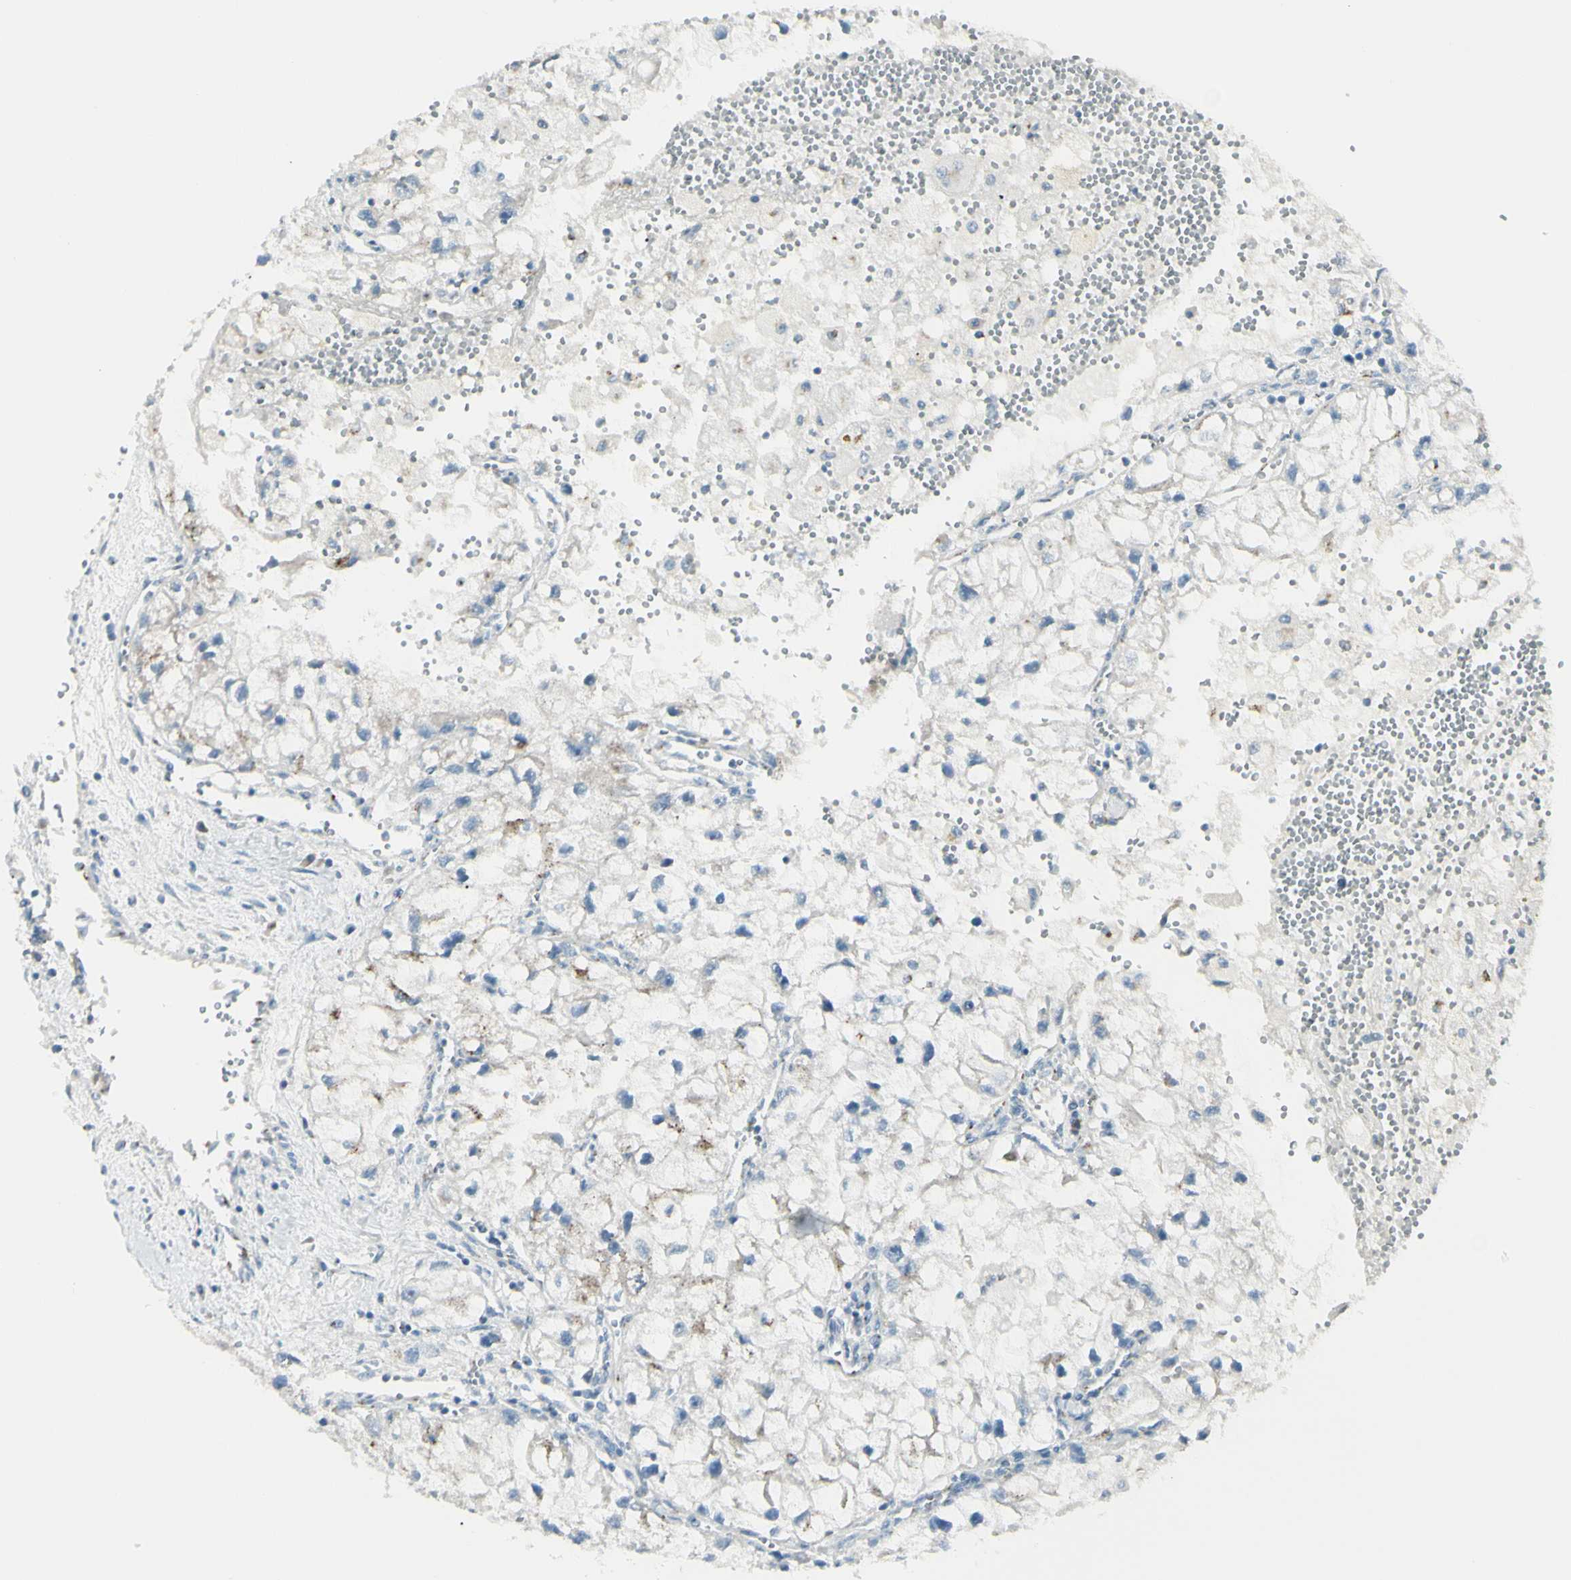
{"staining": {"intensity": "weak", "quantity": "<25%", "location": "cytoplasmic/membranous"}, "tissue": "renal cancer", "cell_type": "Tumor cells", "image_type": "cancer", "snomed": [{"axis": "morphology", "description": "Adenocarcinoma, NOS"}, {"axis": "topography", "description": "Kidney"}], "caption": "Protein analysis of renal cancer exhibits no significant expression in tumor cells. Nuclei are stained in blue.", "gene": "B4GALT1", "patient": {"sex": "female", "age": 70}}